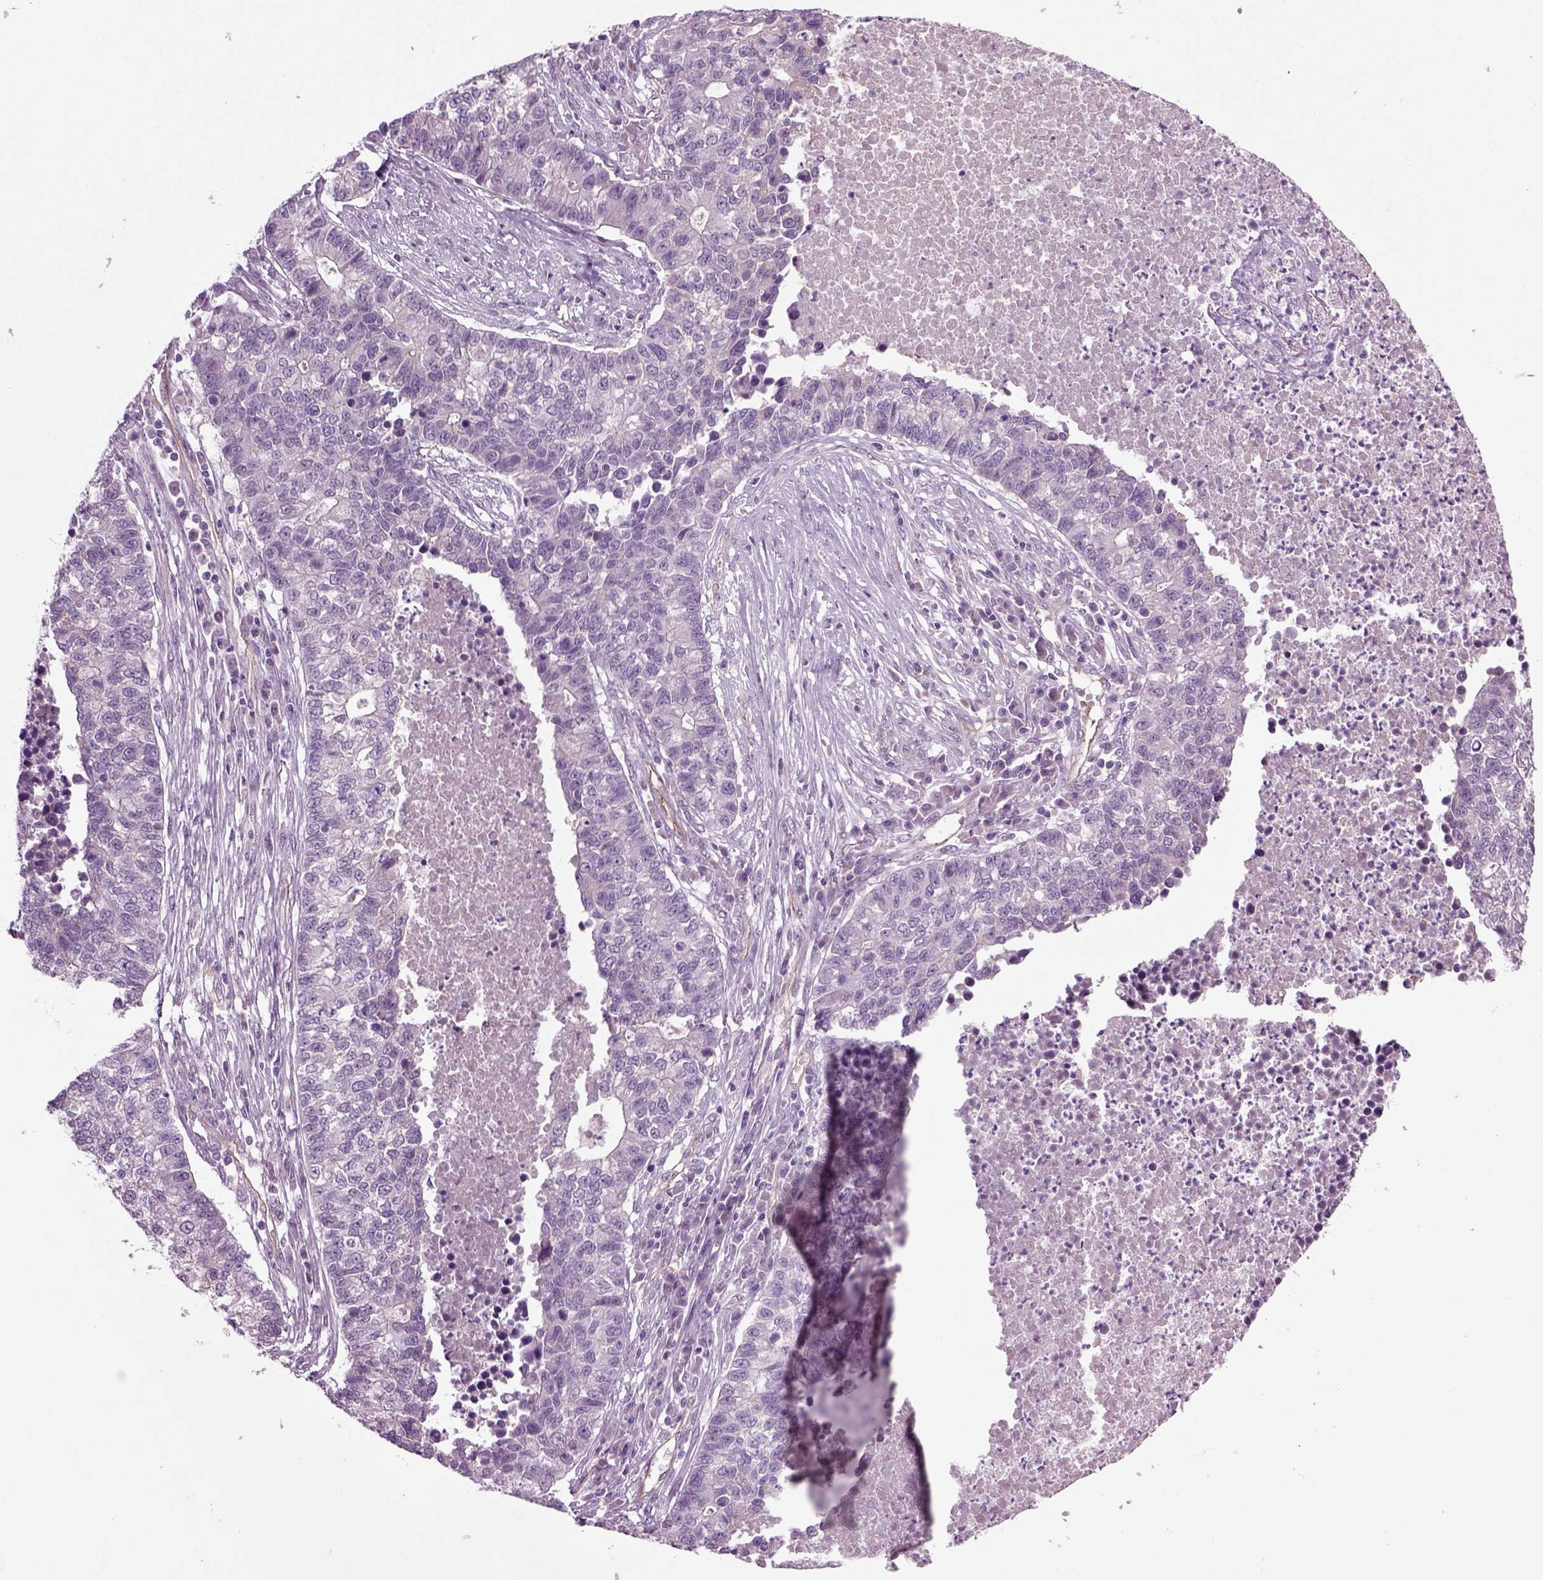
{"staining": {"intensity": "negative", "quantity": "none", "location": "none"}, "tissue": "lung cancer", "cell_type": "Tumor cells", "image_type": "cancer", "snomed": [{"axis": "morphology", "description": "Adenocarcinoma, NOS"}, {"axis": "topography", "description": "Lung"}], "caption": "Lung cancer (adenocarcinoma) was stained to show a protein in brown. There is no significant positivity in tumor cells. The staining is performed using DAB brown chromogen with nuclei counter-stained in using hematoxylin.", "gene": "COL9A2", "patient": {"sex": "male", "age": 57}}